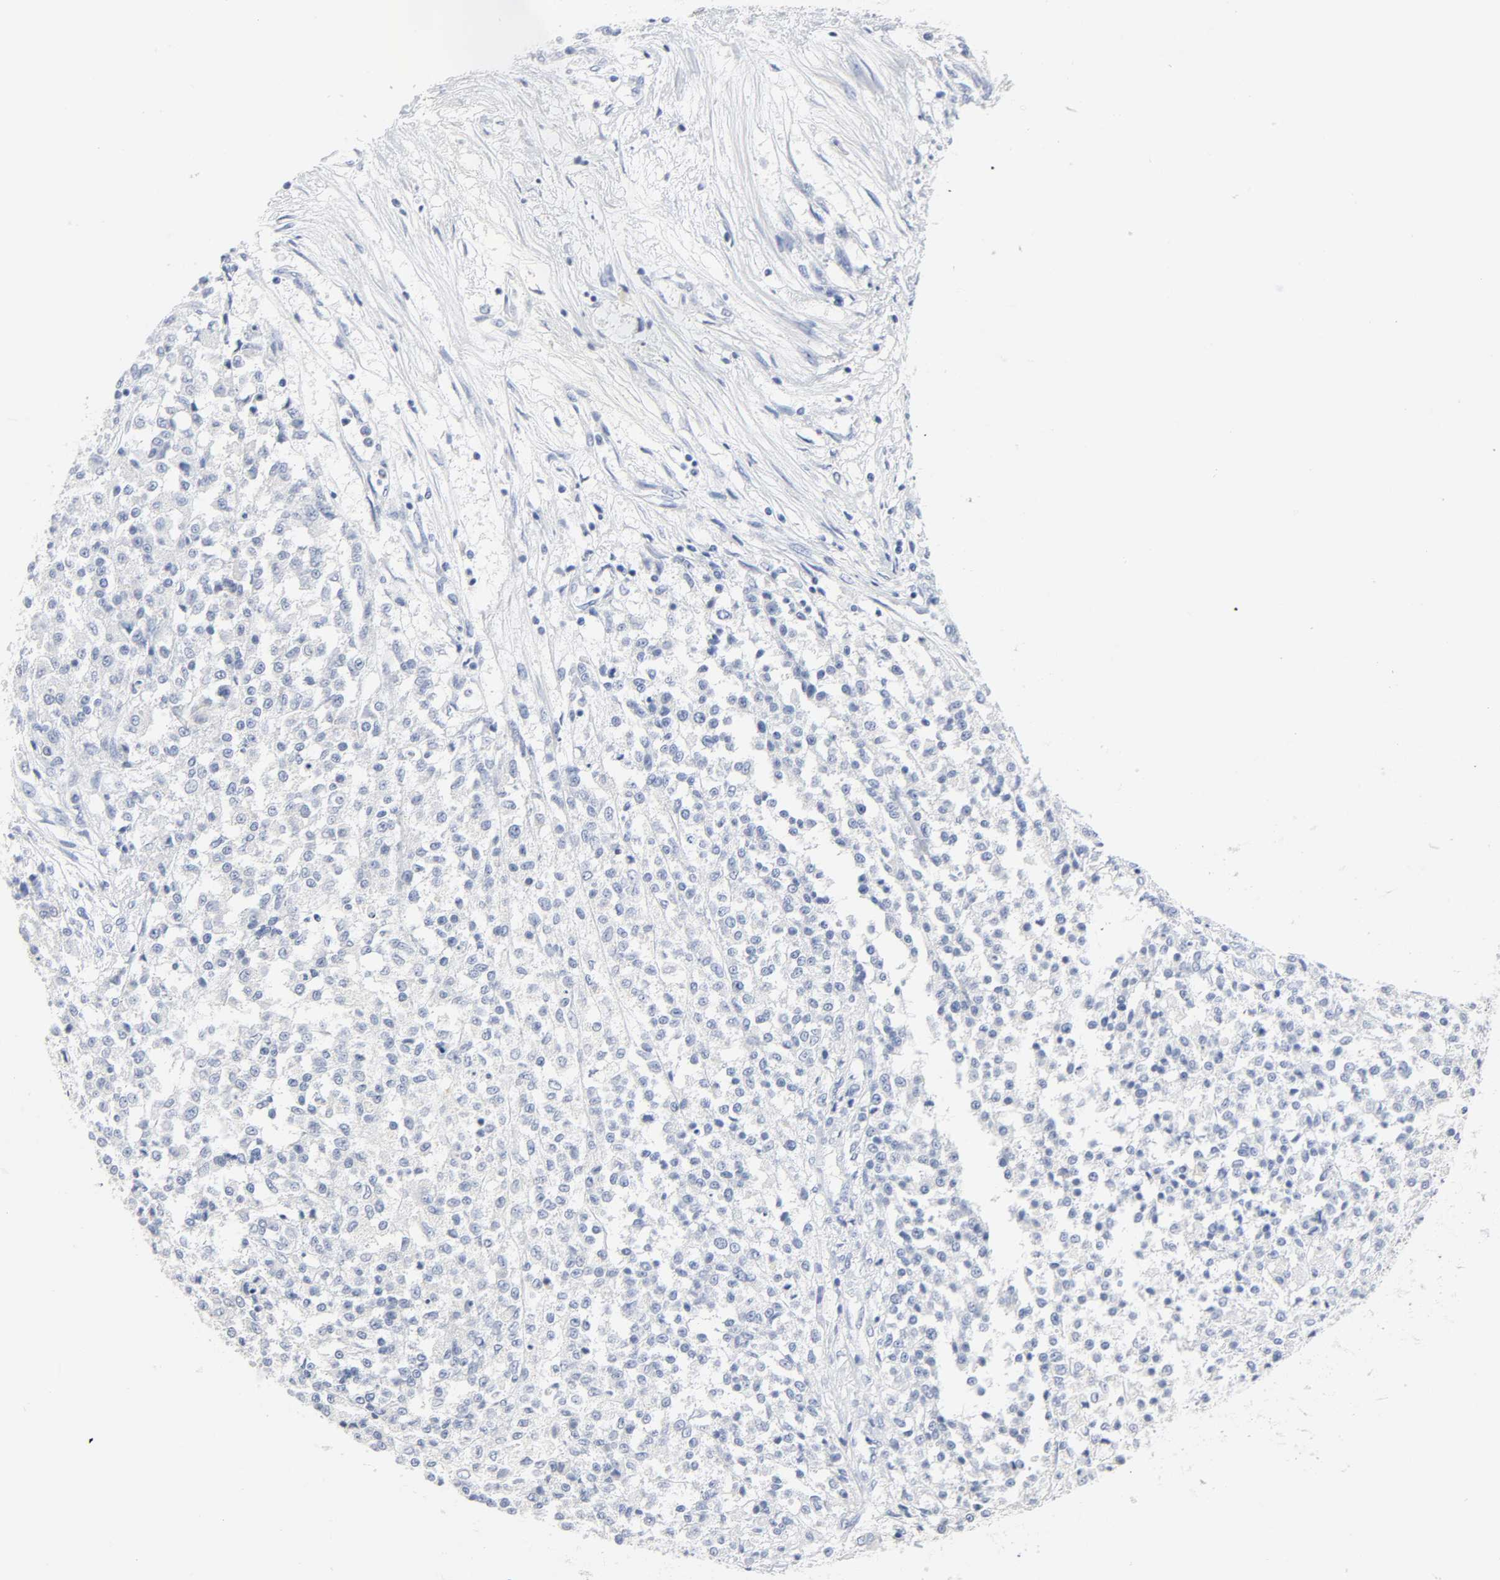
{"staining": {"intensity": "negative", "quantity": "none", "location": "none"}, "tissue": "testis cancer", "cell_type": "Tumor cells", "image_type": "cancer", "snomed": [{"axis": "morphology", "description": "Seminoma, NOS"}, {"axis": "topography", "description": "Testis"}], "caption": "A high-resolution photomicrograph shows immunohistochemistry staining of testis cancer (seminoma), which exhibits no significant staining in tumor cells. (DAB immunohistochemistry with hematoxylin counter stain).", "gene": "ACP3", "patient": {"sex": "male", "age": 59}}